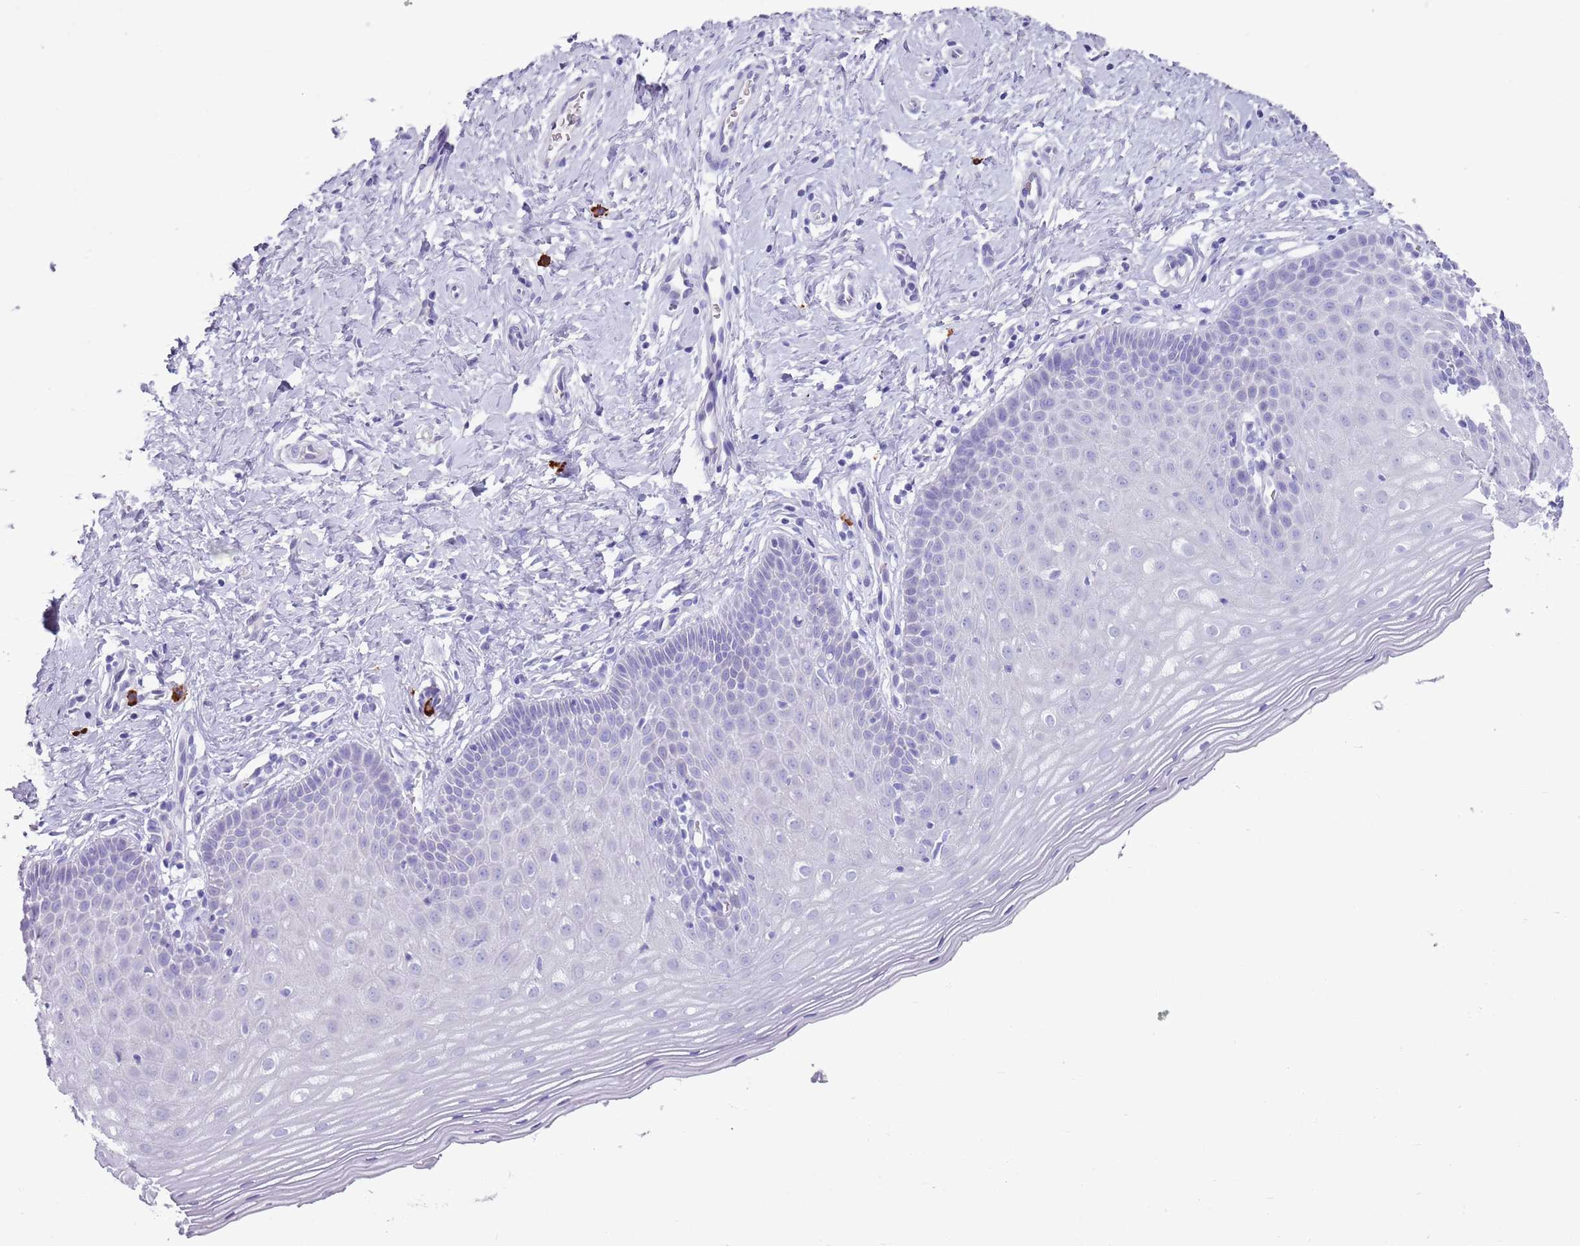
{"staining": {"intensity": "negative", "quantity": "none", "location": "none"}, "tissue": "cervix", "cell_type": "Glandular cells", "image_type": "normal", "snomed": [{"axis": "morphology", "description": "Normal tissue, NOS"}, {"axis": "topography", "description": "Cervix"}], "caption": "IHC micrograph of benign human cervix stained for a protein (brown), which shows no positivity in glandular cells. (DAB IHC, high magnification).", "gene": "ENSG00000263020", "patient": {"sex": "female", "age": 36}}